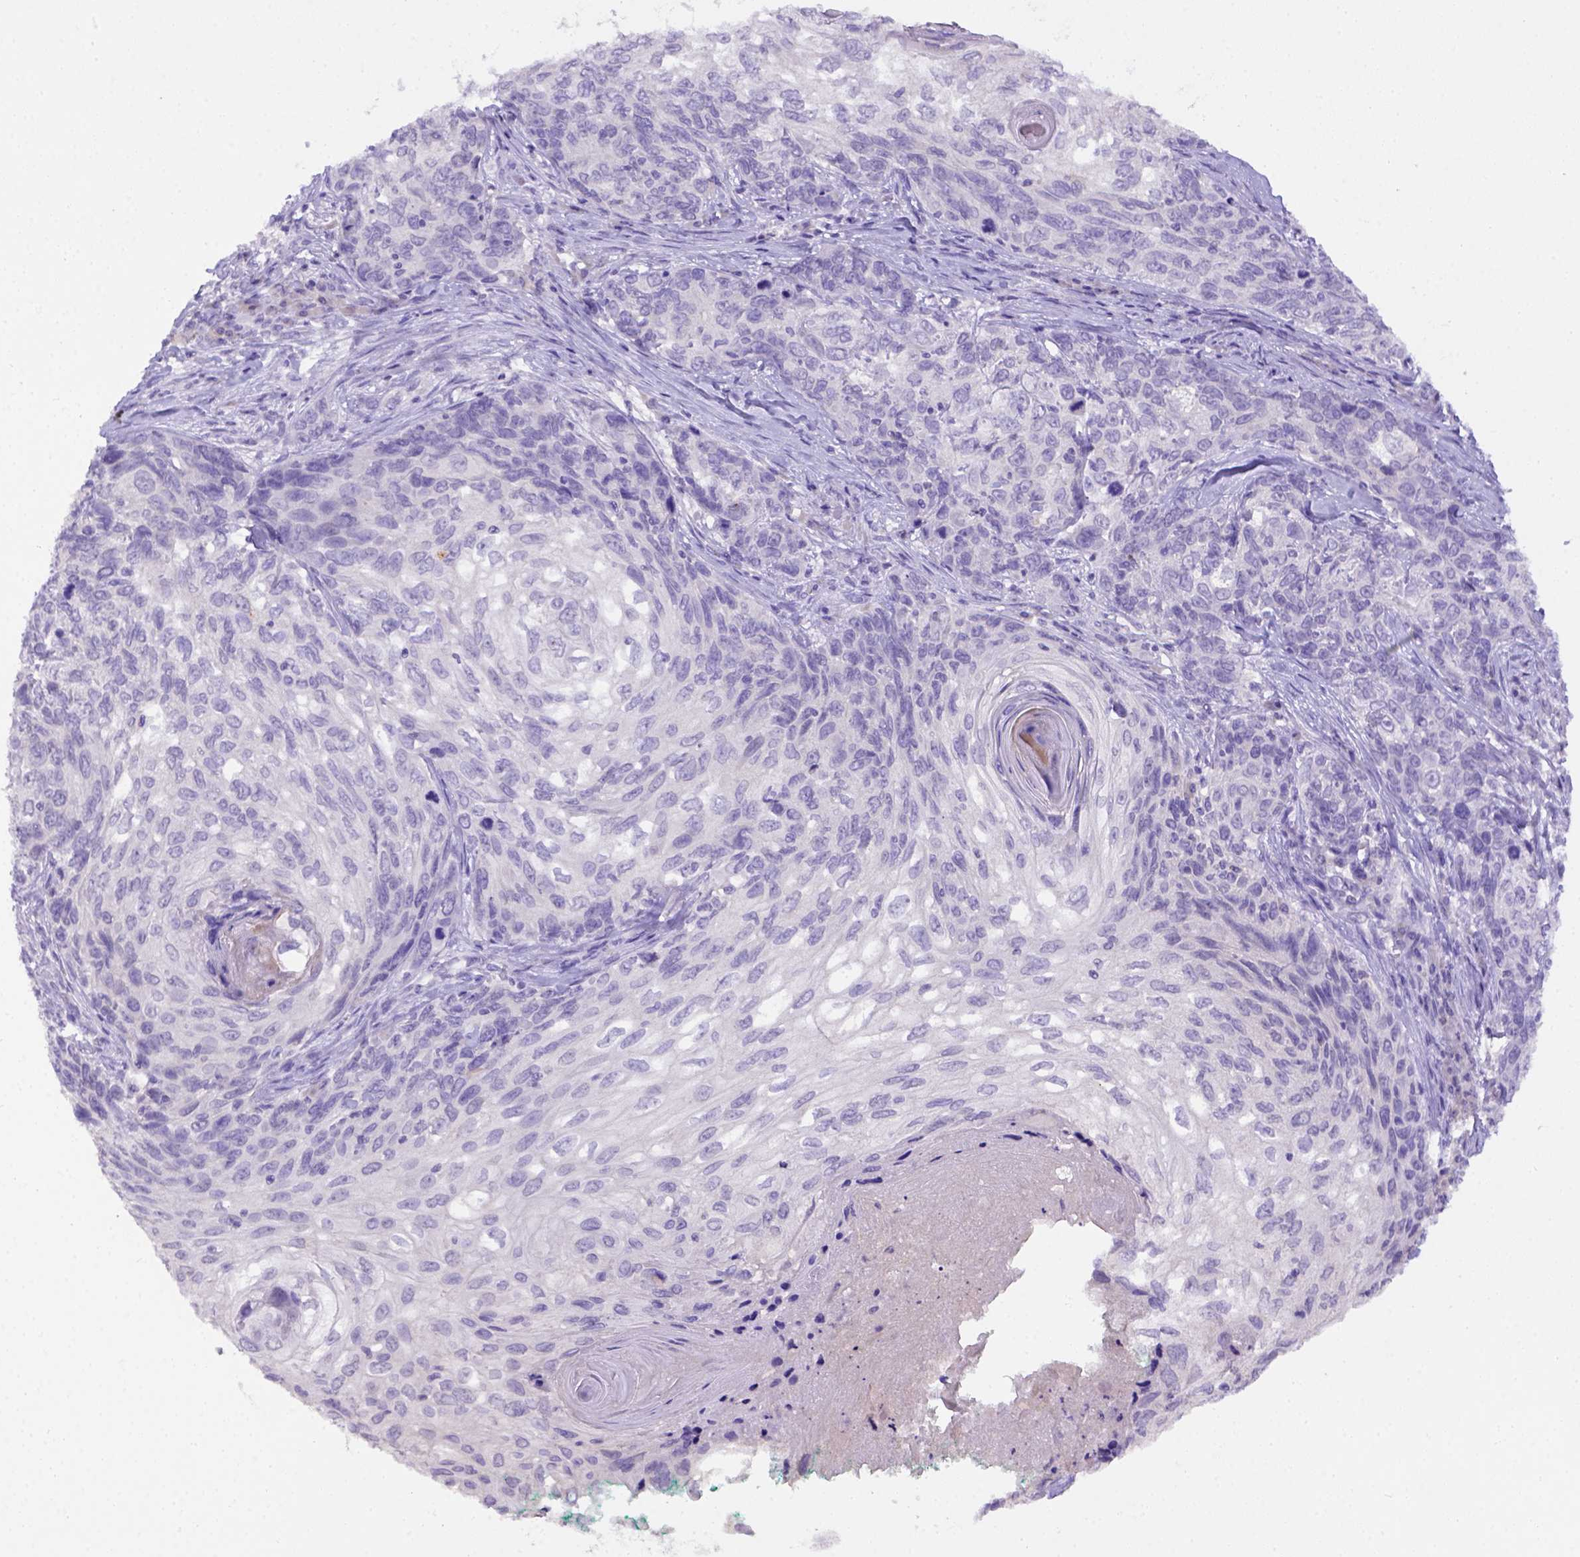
{"staining": {"intensity": "negative", "quantity": "none", "location": "none"}, "tissue": "skin cancer", "cell_type": "Tumor cells", "image_type": "cancer", "snomed": [{"axis": "morphology", "description": "Squamous cell carcinoma, NOS"}, {"axis": "topography", "description": "Skin"}], "caption": "Tumor cells are negative for protein expression in human squamous cell carcinoma (skin).", "gene": "B3GAT1", "patient": {"sex": "male", "age": 92}}